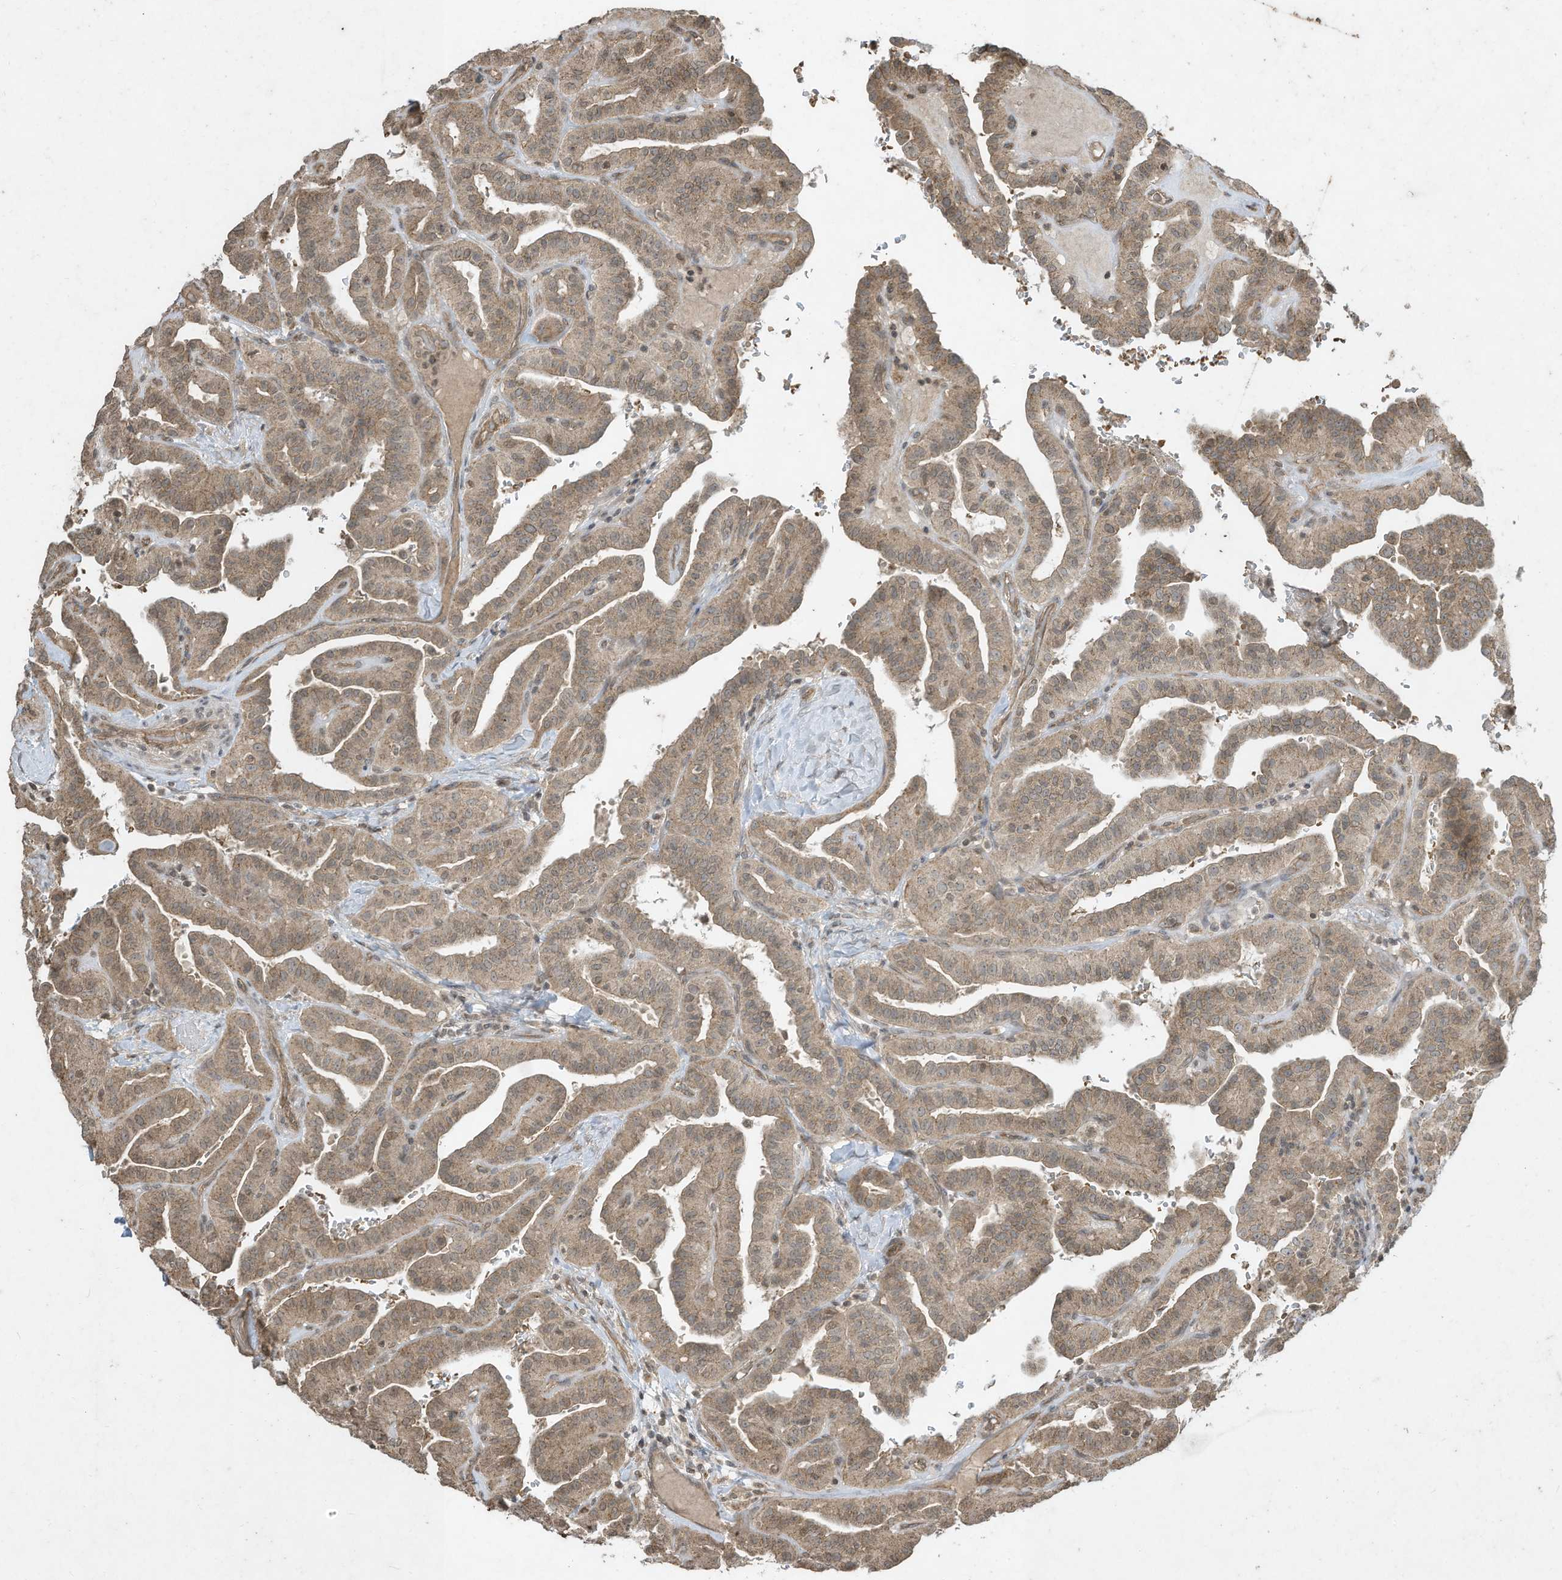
{"staining": {"intensity": "weak", "quantity": ">75%", "location": "cytoplasmic/membranous"}, "tissue": "thyroid cancer", "cell_type": "Tumor cells", "image_type": "cancer", "snomed": [{"axis": "morphology", "description": "Papillary adenocarcinoma, NOS"}, {"axis": "topography", "description": "Thyroid gland"}], "caption": "Thyroid cancer stained with a brown dye displays weak cytoplasmic/membranous positive positivity in approximately >75% of tumor cells.", "gene": "MATN2", "patient": {"sex": "male", "age": 77}}